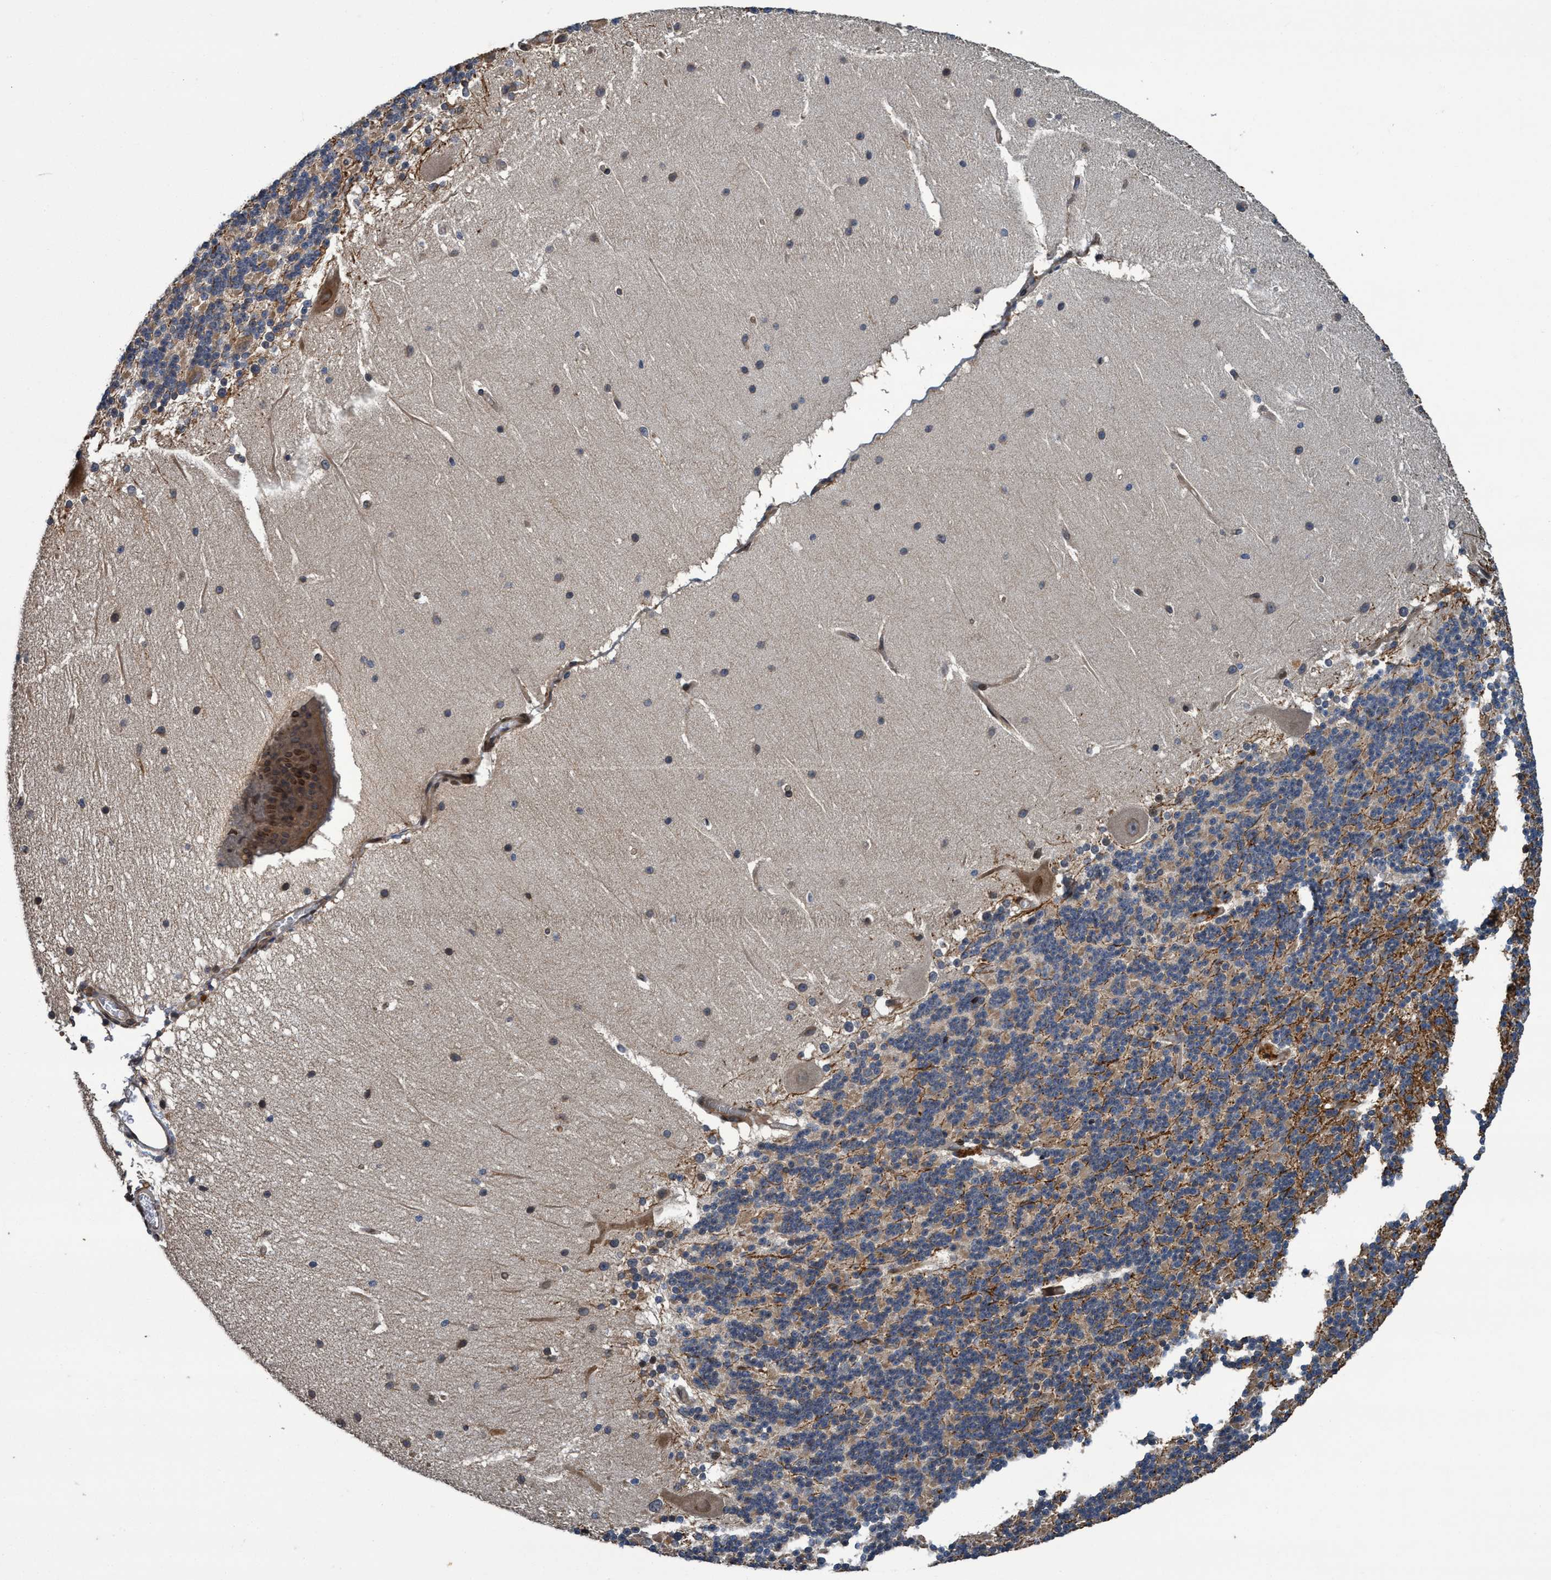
{"staining": {"intensity": "moderate", "quantity": "<25%", "location": "cytoplasmic/membranous"}, "tissue": "cerebellum", "cell_type": "Cells in granular layer", "image_type": "normal", "snomed": [{"axis": "morphology", "description": "Normal tissue, NOS"}, {"axis": "topography", "description": "Cerebellum"}], "caption": "Human cerebellum stained with a brown dye exhibits moderate cytoplasmic/membranous positive positivity in about <25% of cells in granular layer.", "gene": "MACC1", "patient": {"sex": "female", "age": 19}}